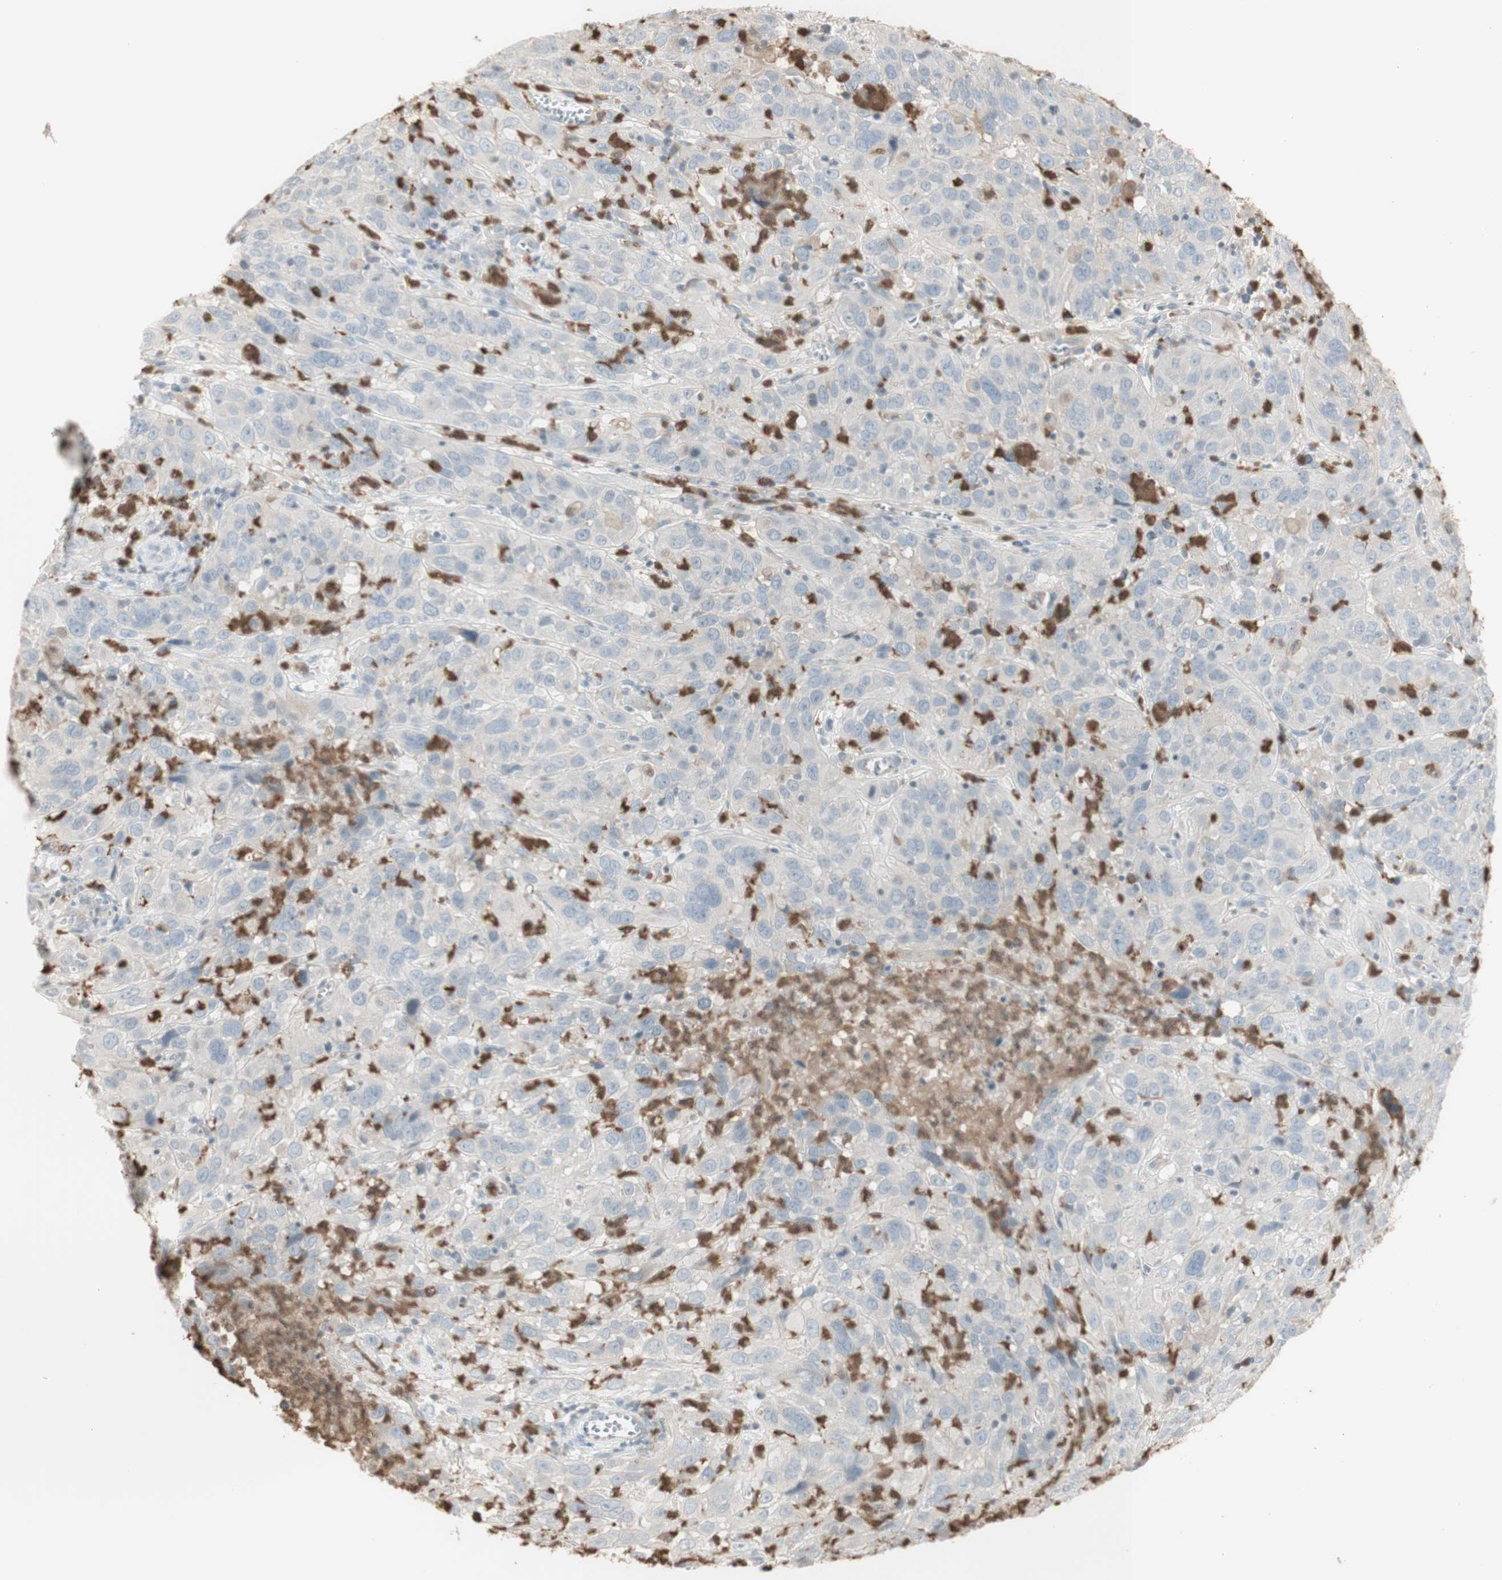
{"staining": {"intensity": "negative", "quantity": "none", "location": "none"}, "tissue": "cervical cancer", "cell_type": "Tumor cells", "image_type": "cancer", "snomed": [{"axis": "morphology", "description": "Squamous cell carcinoma, NOS"}, {"axis": "topography", "description": "Cervix"}], "caption": "Tumor cells show no significant staining in cervical cancer.", "gene": "NID1", "patient": {"sex": "female", "age": 32}}